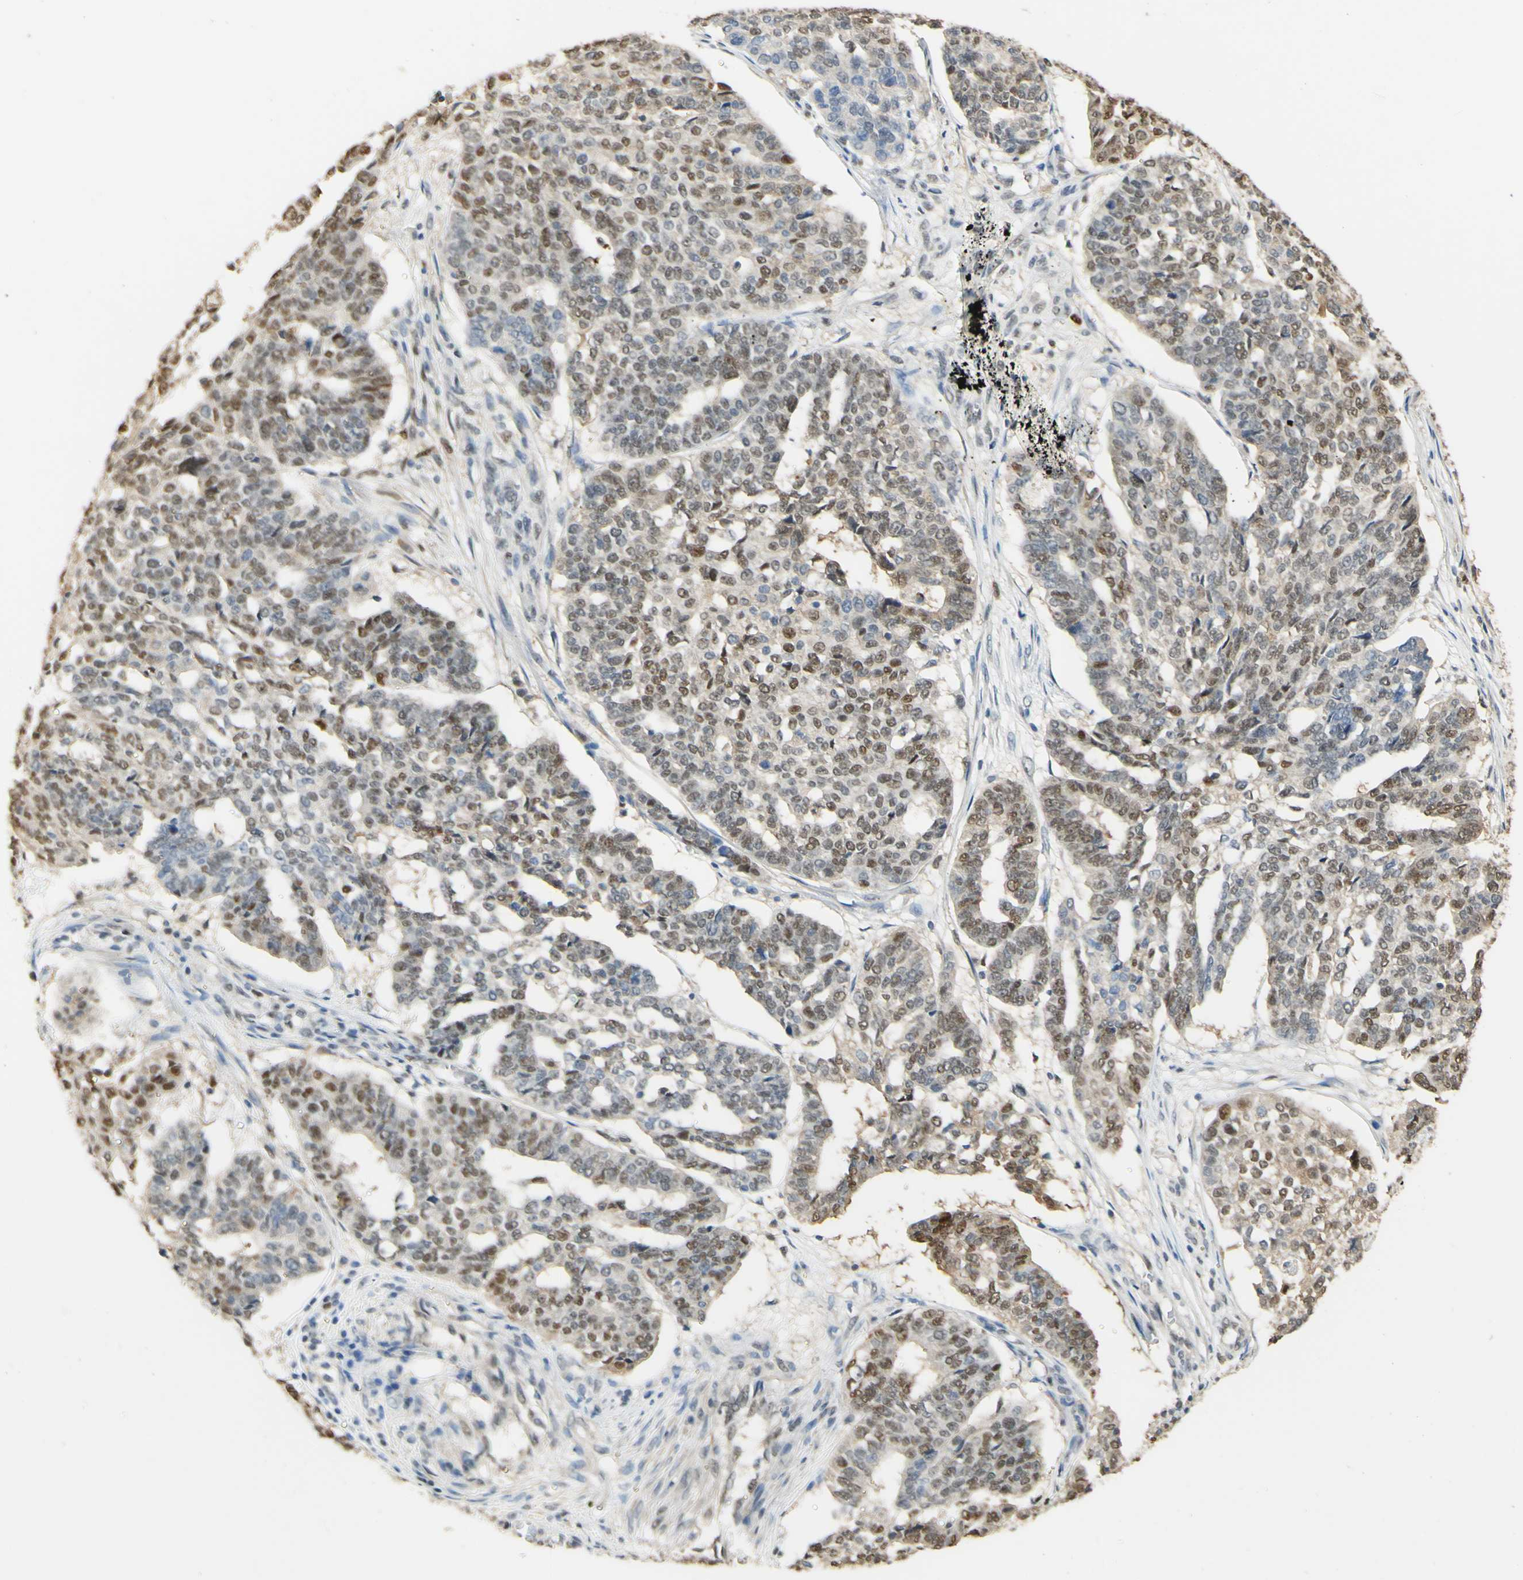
{"staining": {"intensity": "weak", "quantity": "25%-75%", "location": "nuclear"}, "tissue": "ovarian cancer", "cell_type": "Tumor cells", "image_type": "cancer", "snomed": [{"axis": "morphology", "description": "Cystadenocarcinoma, serous, NOS"}, {"axis": "topography", "description": "Ovary"}], "caption": "A high-resolution photomicrograph shows immunohistochemistry staining of ovarian cancer, which demonstrates weak nuclear expression in about 25%-75% of tumor cells.", "gene": "MAP3K4", "patient": {"sex": "female", "age": 59}}